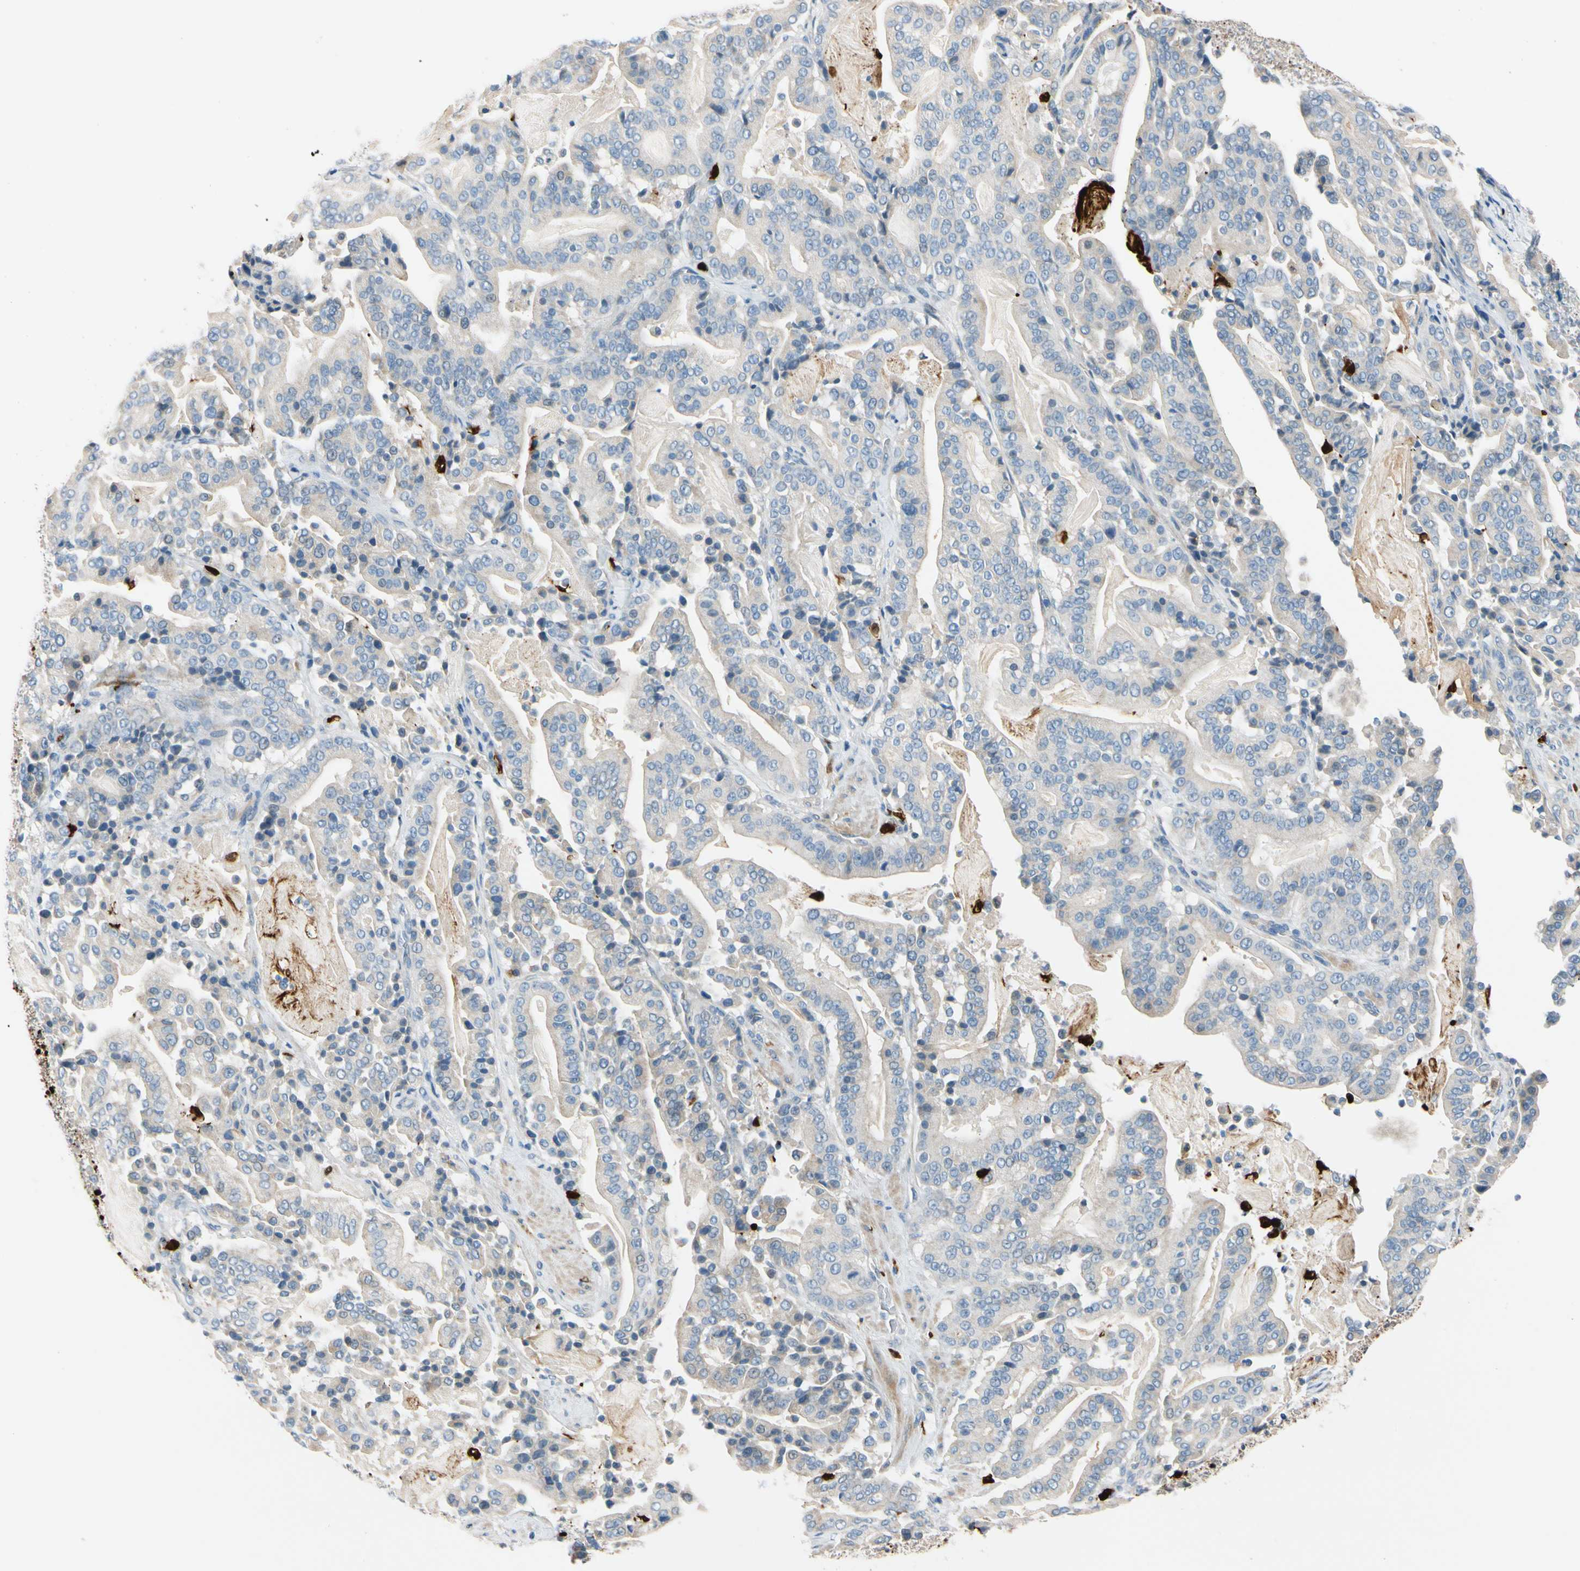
{"staining": {"intensity": "weak", "quantity": "25%-75%", "location": "cytoplasmic/membranous"}, "tissue": "pancreatic cancer", "cell_type": "Tumor cells", "image_type": "cancer", "snomed": [{"axis": "morphology", "description": "Adenocarcinoma, NOS"}, {"axis": "topography", "description": "Pancreas"}], "caption": "Immunohistochemistry photomicrograph of neoplastic tissue: human pancreatic cancer (adenocarcinoma) stained using IHC exhibits low levels of weak protein expression localized specifically in the cytoplasmic/membranous of tumor cells, appearing as a cytoplasmic/membranous brown color.", "gene": "TRAF5", "patient": {"sex": "male", "age": 63}}